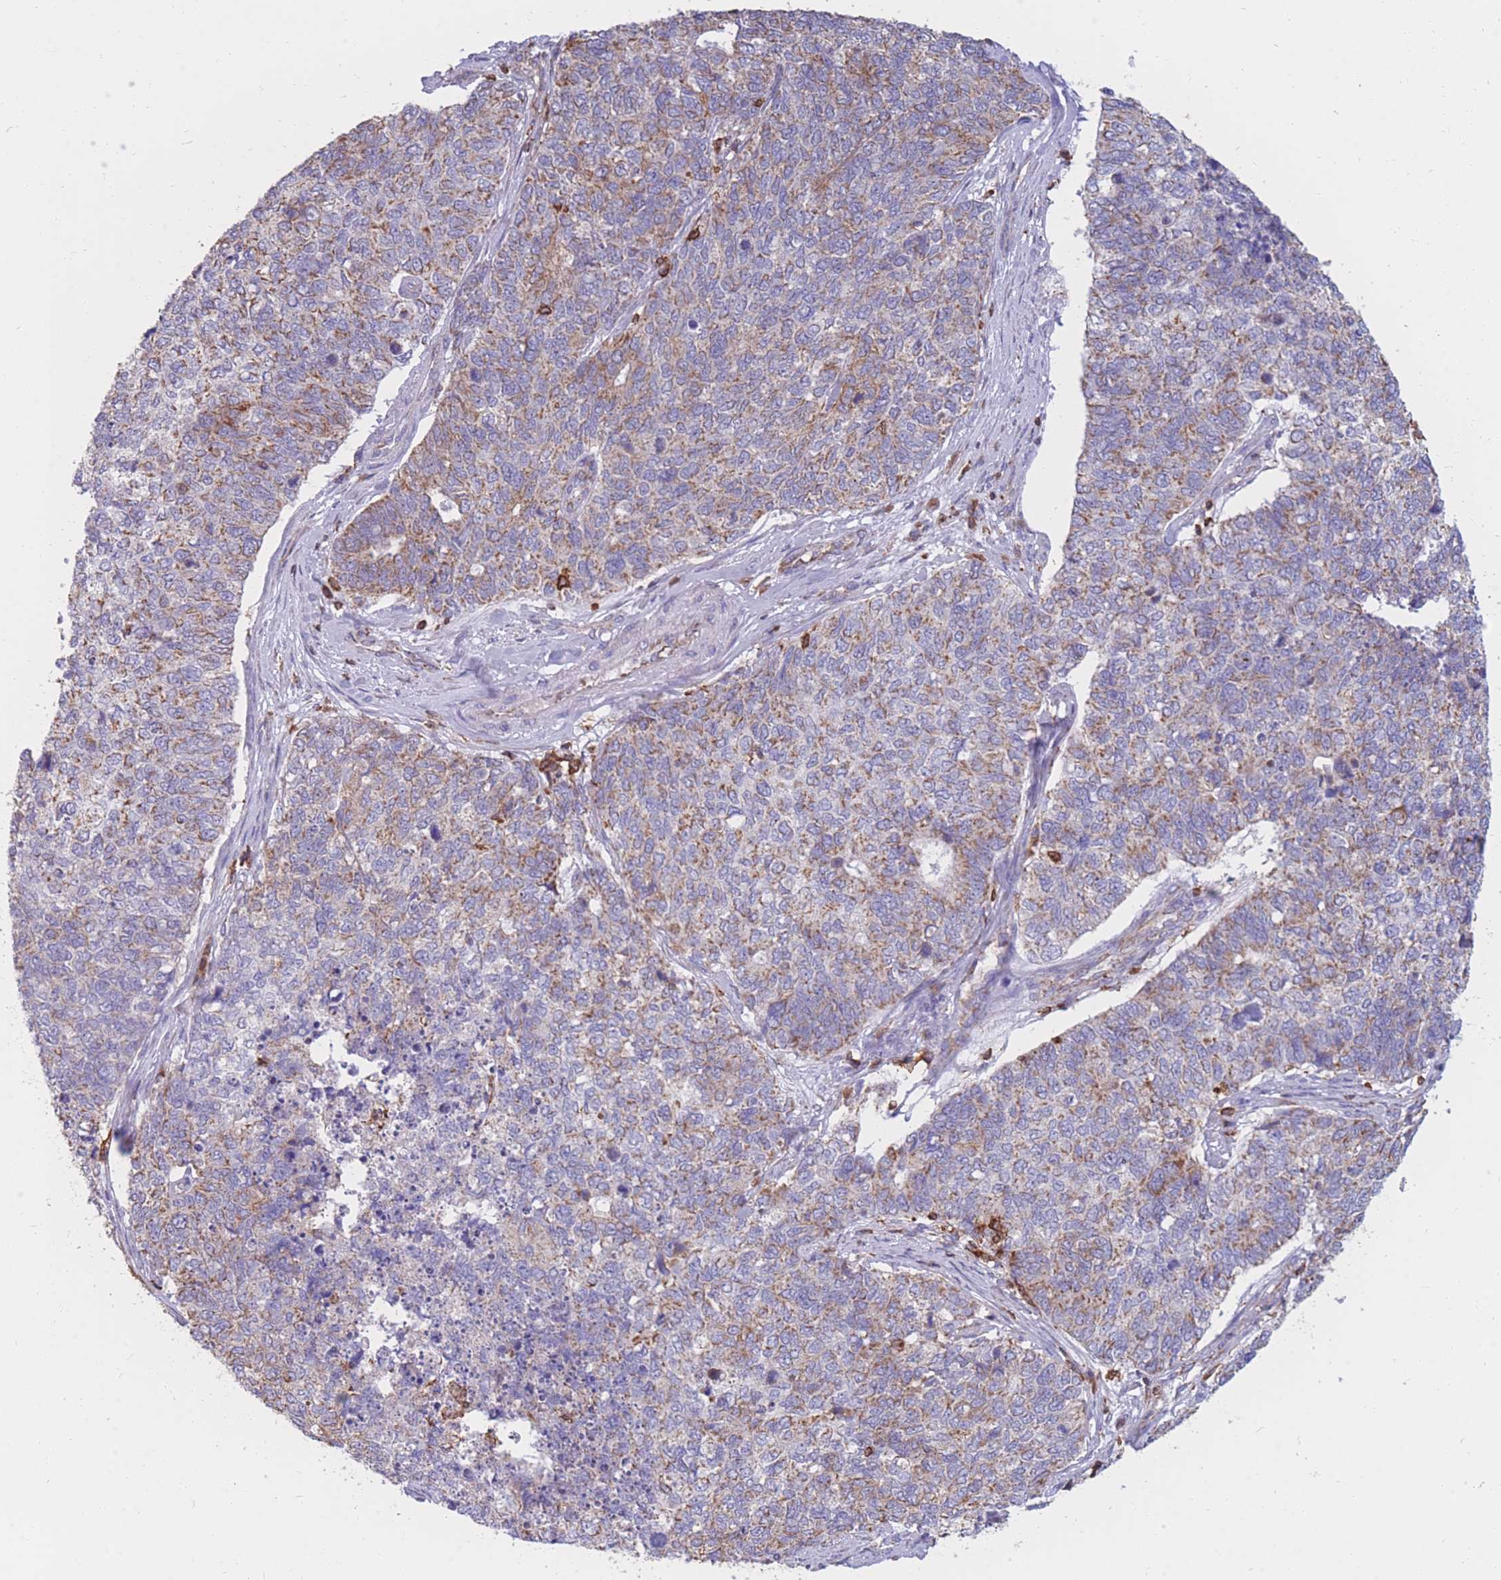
{"staining": {"intensity": "weak", "quantity": "25%-75%", "location": "cytoplasmic/membranous"}, "tissue": "cervical cancer", "cell_type": "Tumor cells", "image_type": "cancer", "snomed": [{"axis": "morphology", "description": "Squamous cell carcinoma, NOS"}, {"axis": "topography", "description": "Cervix"}], "caption": "Weak cytoplasmic/membranous positivity is seen in approximately 25%-75% of tumor cells in cervical cancer (squamous cell carcinoma). (Brightfield microscopy of DAB IHC at high magnification).", "gene": "MRPL54", "patient": {"sex": "female", "age": 63}}